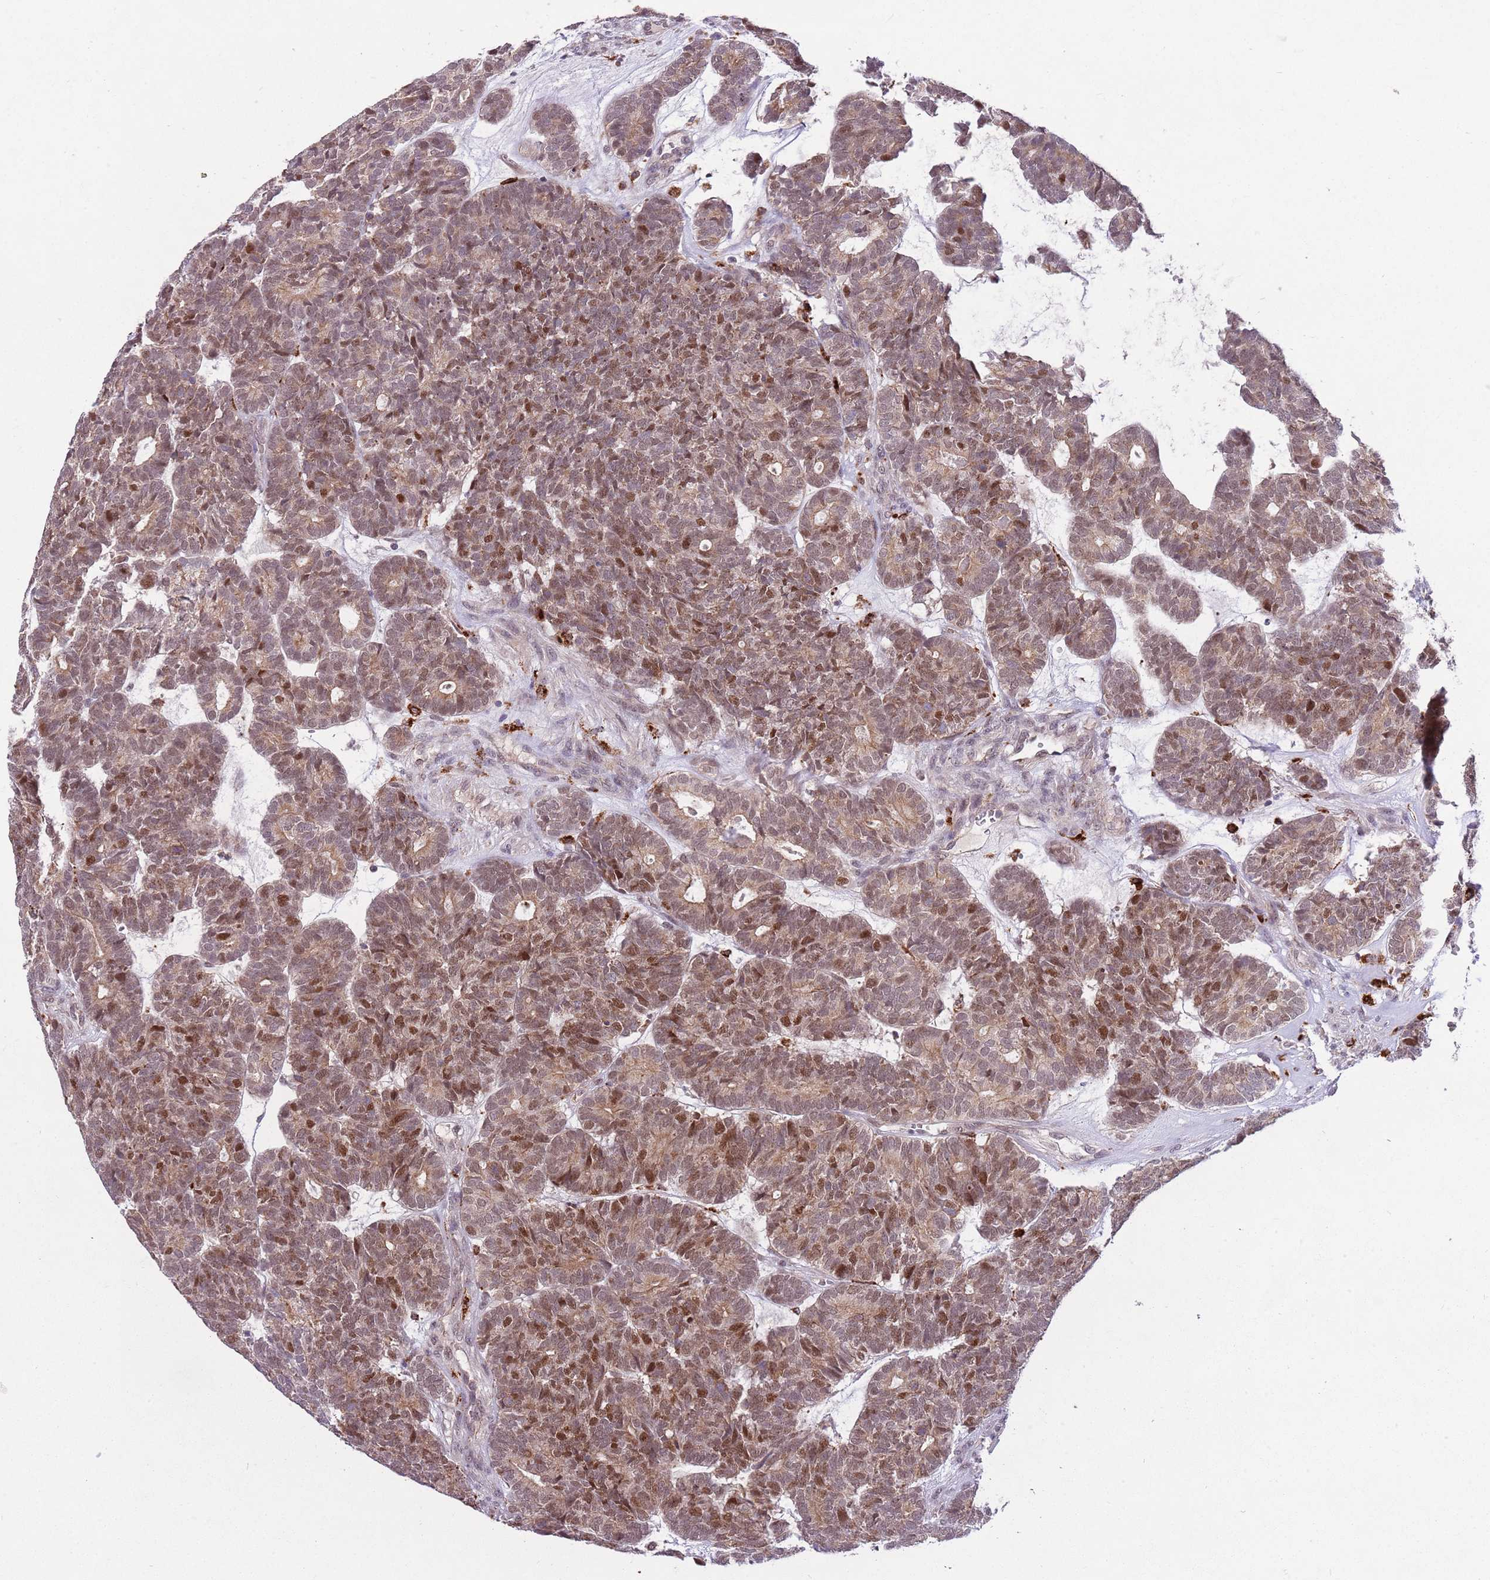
{"staining": {"intensity": "moderate", "quantity": ">75%", "location": "cytoplasmic/membranous,nuclear"}, "tissue": "head and neck cancer", "cell_type": "Tumor cells", "image_type": "cancer", "snomed": [{"axis": "morphology", "description": "Adenocarcinoma, NOS"}, {"axis": "topography", "description": "Head-Neck"}], "caption": "Brown immunohistochemical staining in human adenocarcinoma (head and neck) demonstrates moderate cytoplasmic/membranous and nuclear positivity in about >75% of tumor cells.", "gene": "TRIM27", "patient": {"sex": "female", "age": 81}}